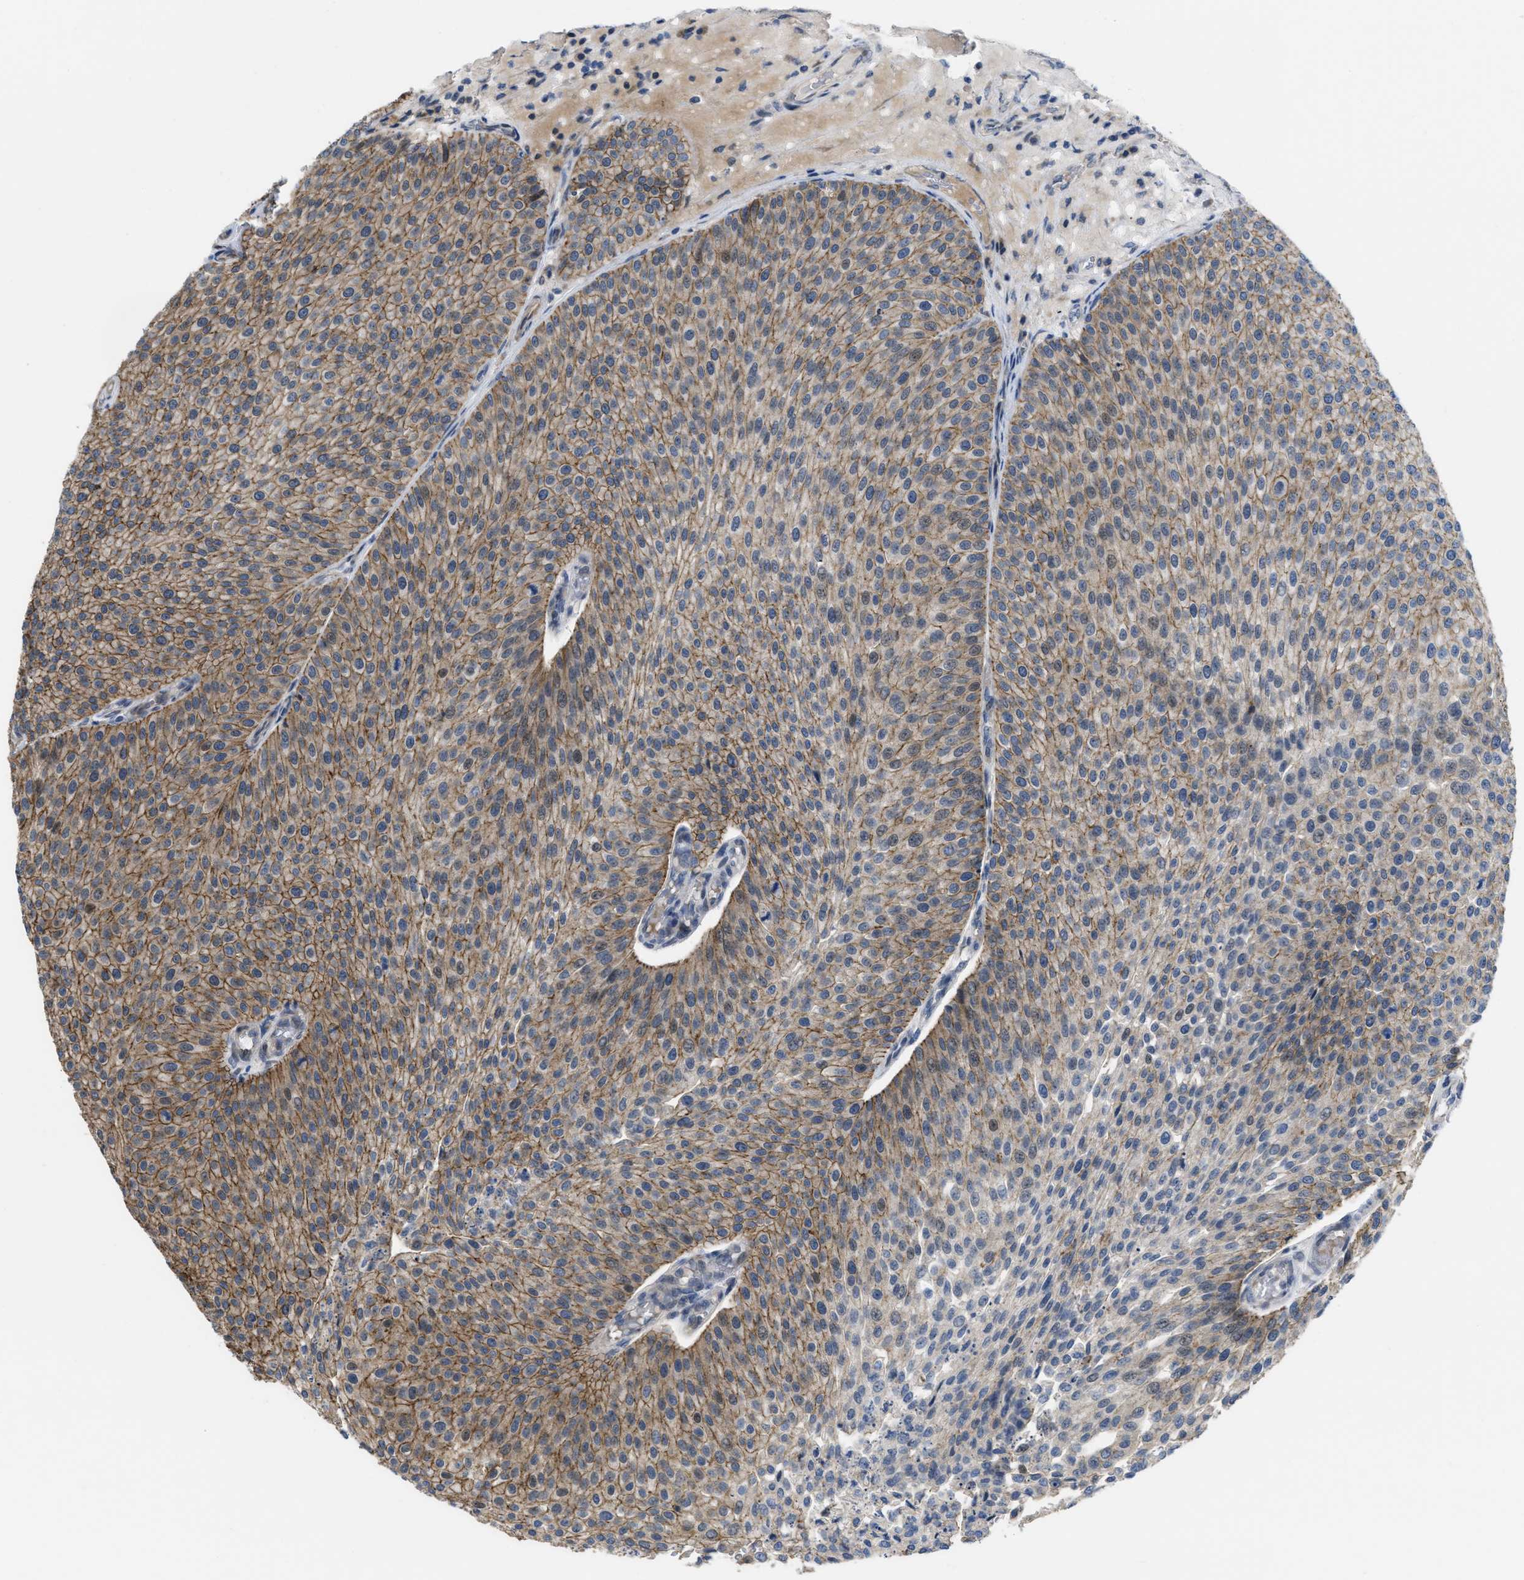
{"staining": {"intensity": "moderate", "quantity": ">75%", "location": "cytoplasmic/membranous"}, "tissue": "urothelial cancer", "cell_type": "Tumor cells", "image_type": "cancer", "snomed": [{"axis": "morphology", "description": "Urothelial carcinoma, Low grade"}, {"axis": "topography", "description": "Smooth muscle"}, {"axis": "topography", "description": "Urinary bladder"}], "caption": "Immunohistochemistry (IHC) photomicrograph of human urothelial cancer stained for a protein (brown), which demonstrates medium levels of moderate cytoplasmic/membranous expression in approximately >75% of tumor cells.", "gene": "CDPF1", "patient": {"sex": "male", "age": 60}}